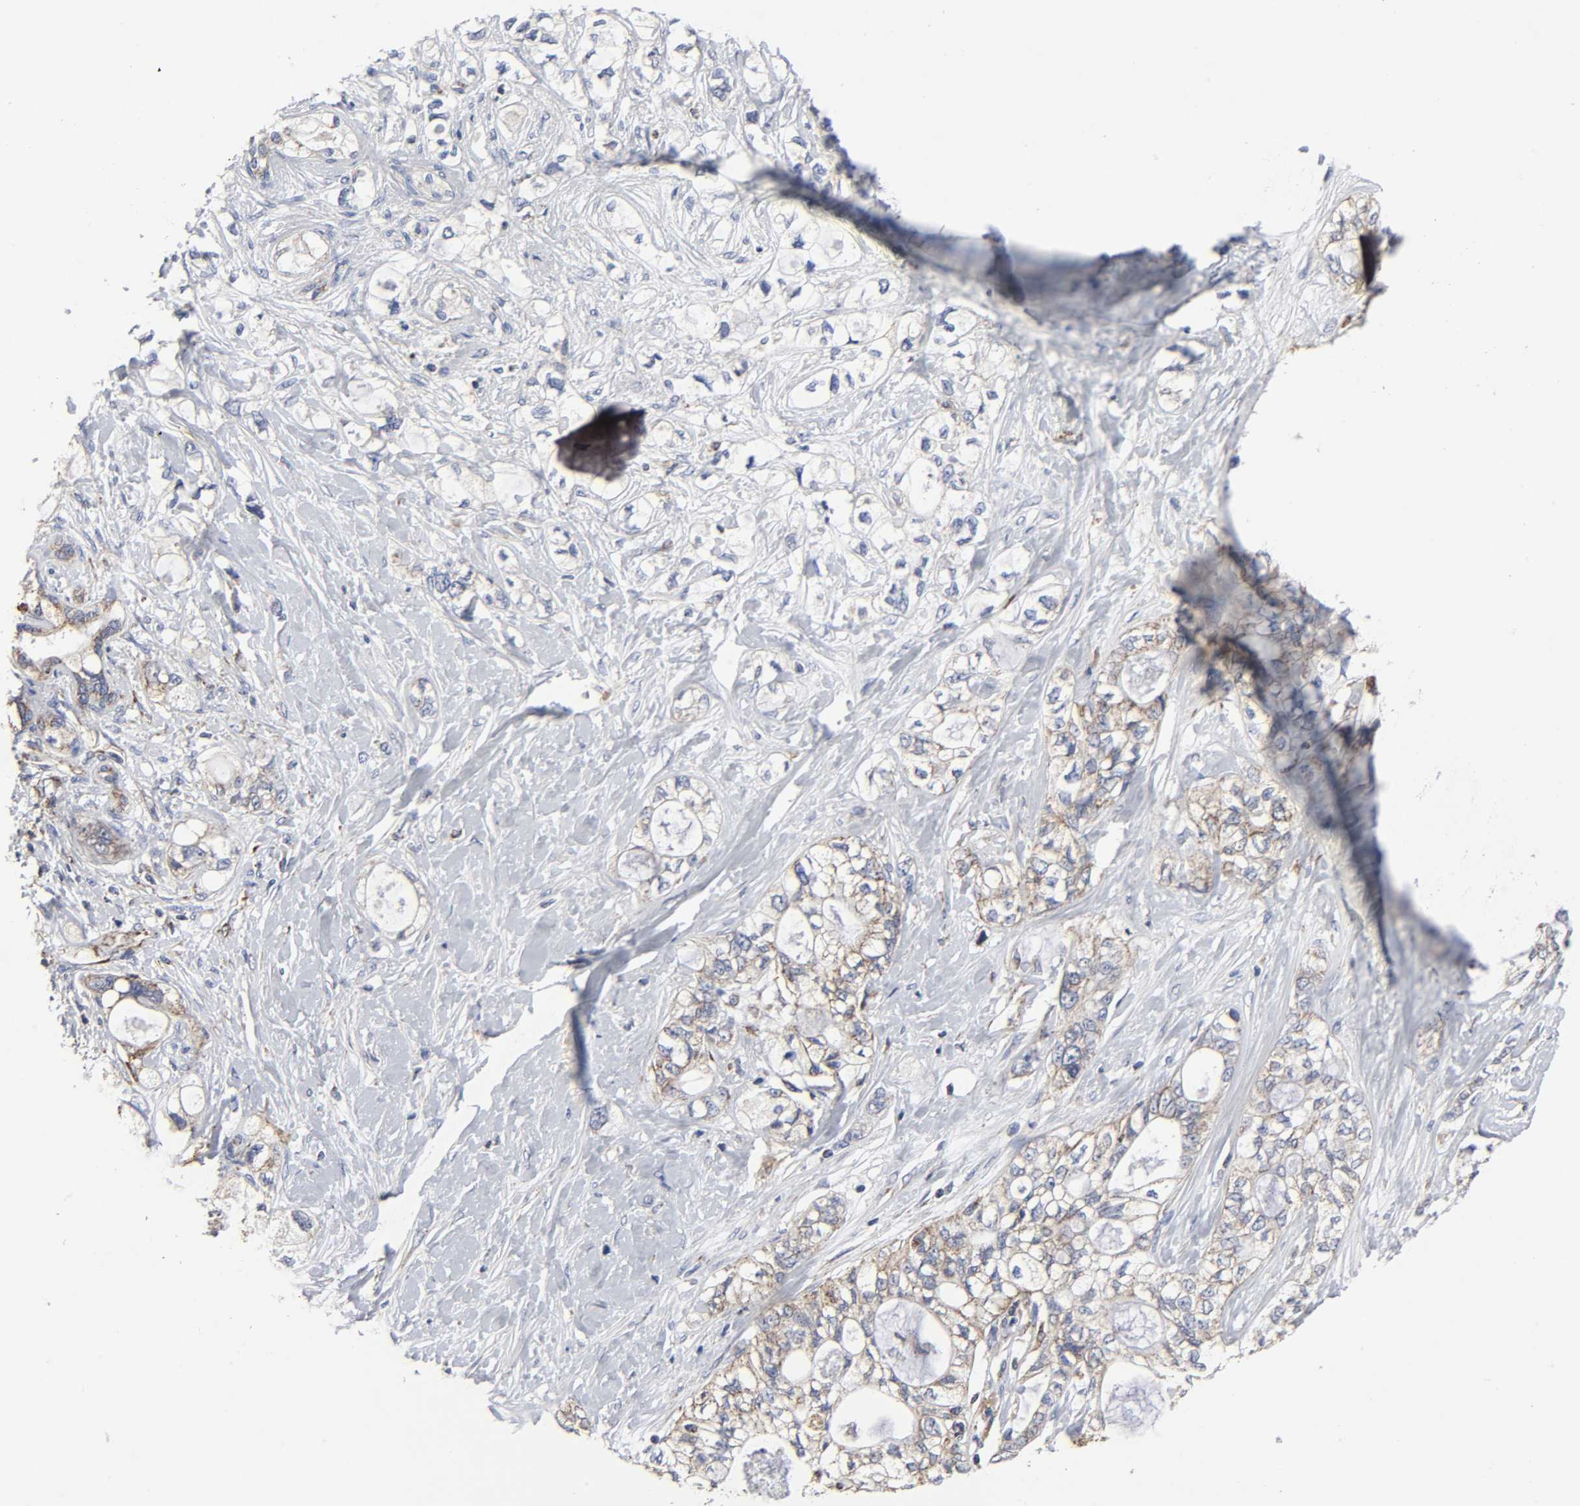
{"staining": {"intensity": "moderate", "quantity": ">75%", "location": "cytoplasmic/membranous"}, "tissue": "pancreatic cancer", "cell_type": "Tumor cells", "image_type": "cancer", "snomed": [{"axis": "morphology", "description": "Adenocarcinoma, NOS"}, {"axis": "topography", "description": "Pancreas"}], "caption": "Tumor cells show medium levels of moderate cytoplasmic/membranous positivity in approximately >75% of cells in pancreatic cancer (adenocarcinoma). (DAB (3,3'-diaminobenzidine) = brown stain, brightfield microscopy at high magnification).", "gene": "COX6B1", "patient": {"sex": "male", "age": 70}}